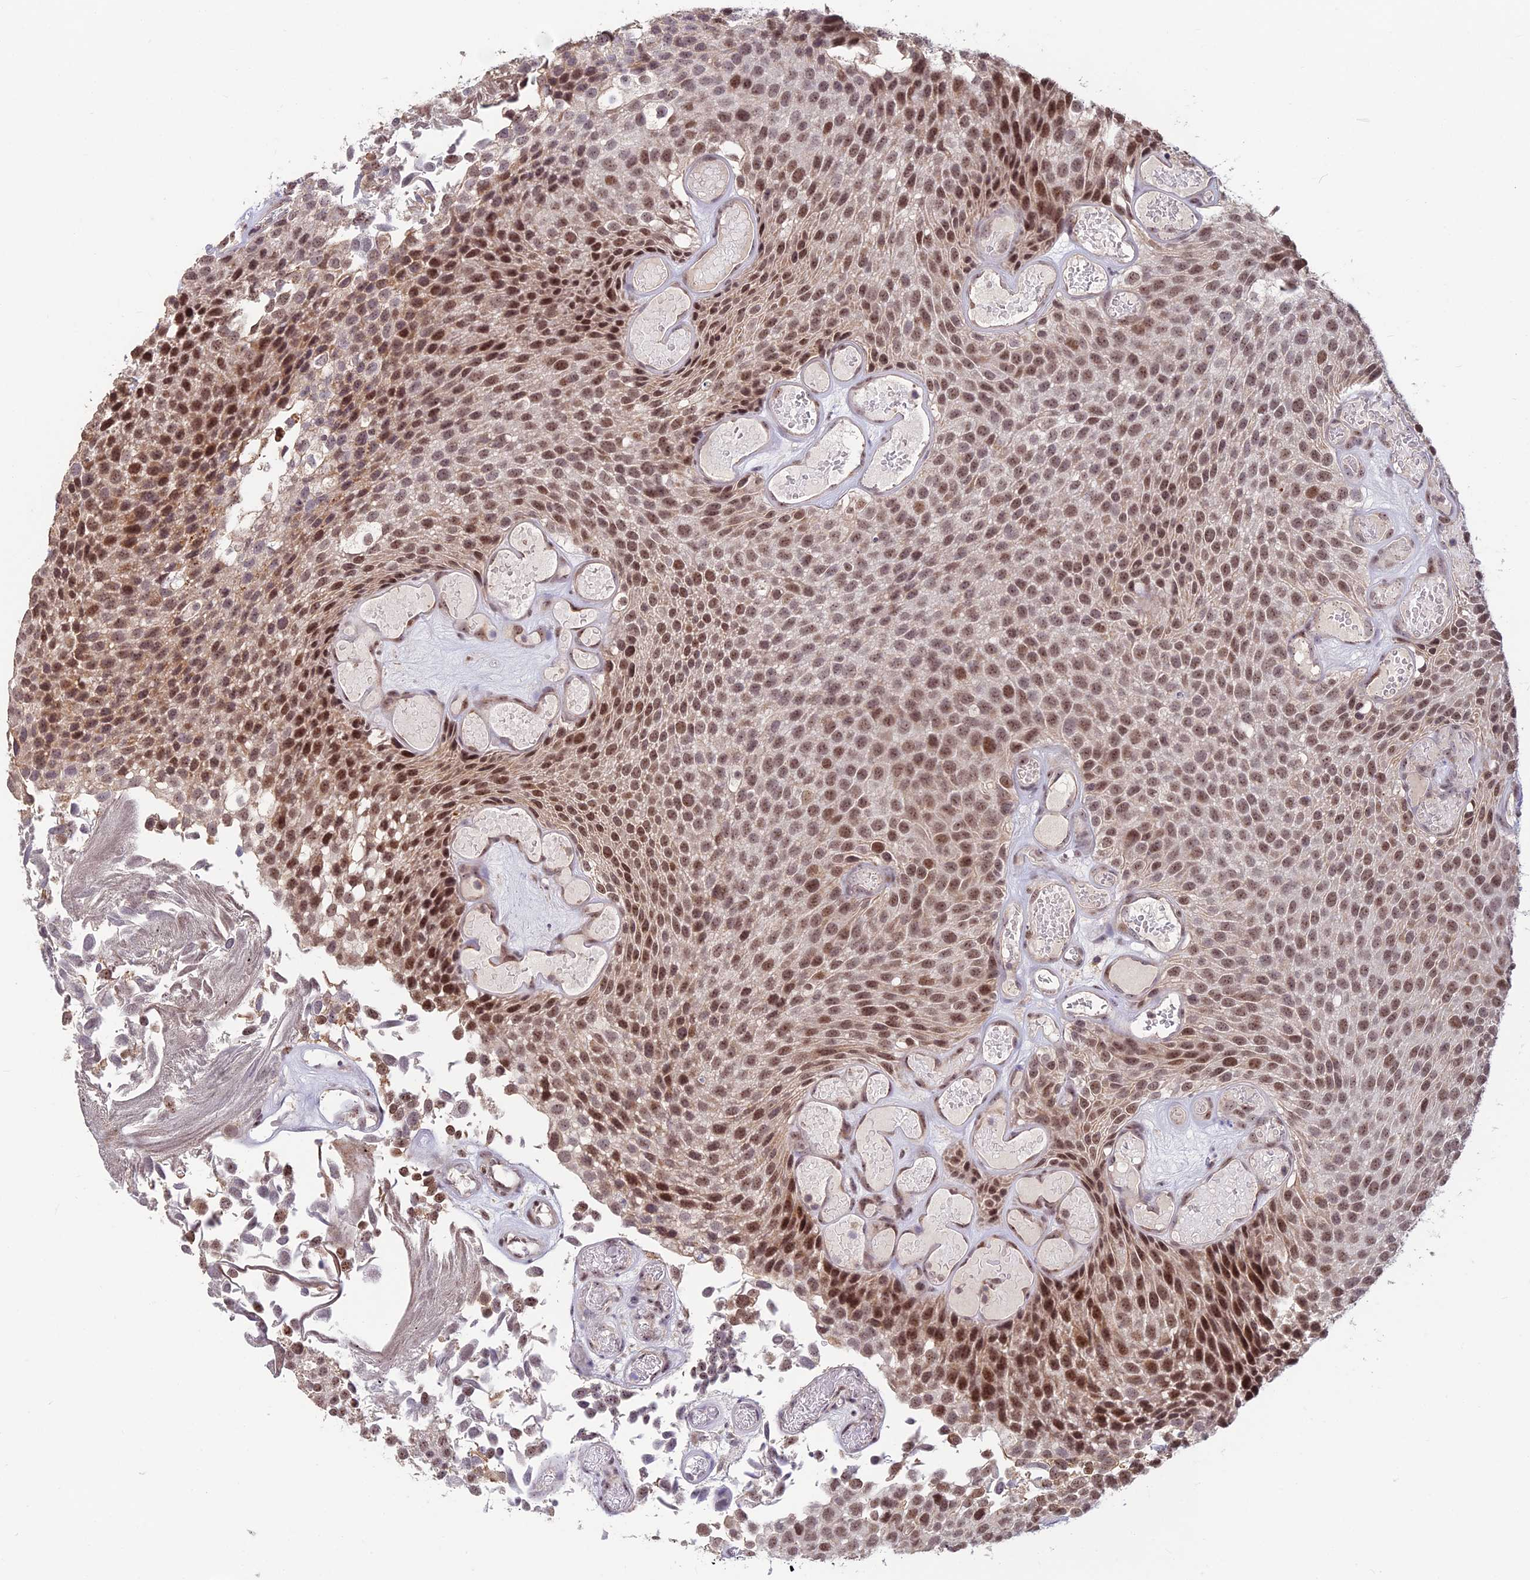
{"staining": {"intensity": "moderate", "quantity": ">75%", "location": "cytoplasmic/membranous,nuclear"}, "tissue": "urothelial cancer", "cell_type": "Tumor cells", "image_type": "cancer", "snomed": [{"axis": "morphology", "description": "Urothelial carcinoma, Low grade"}, {"axis": "topography", "description": "Urinary bladder"}], "caption": "Protein staining of urothelial cancer tissue shows moderate cytoplasmic/membranous and nuclear expression in about >75% of tumor cells. The protein is stained brown, and the nuclei are stained in blue (DAB IHC with brightfield microscopy, high magnification).", "gene": "POLR1G", "patient": {"sex": "male", "age": 89}}